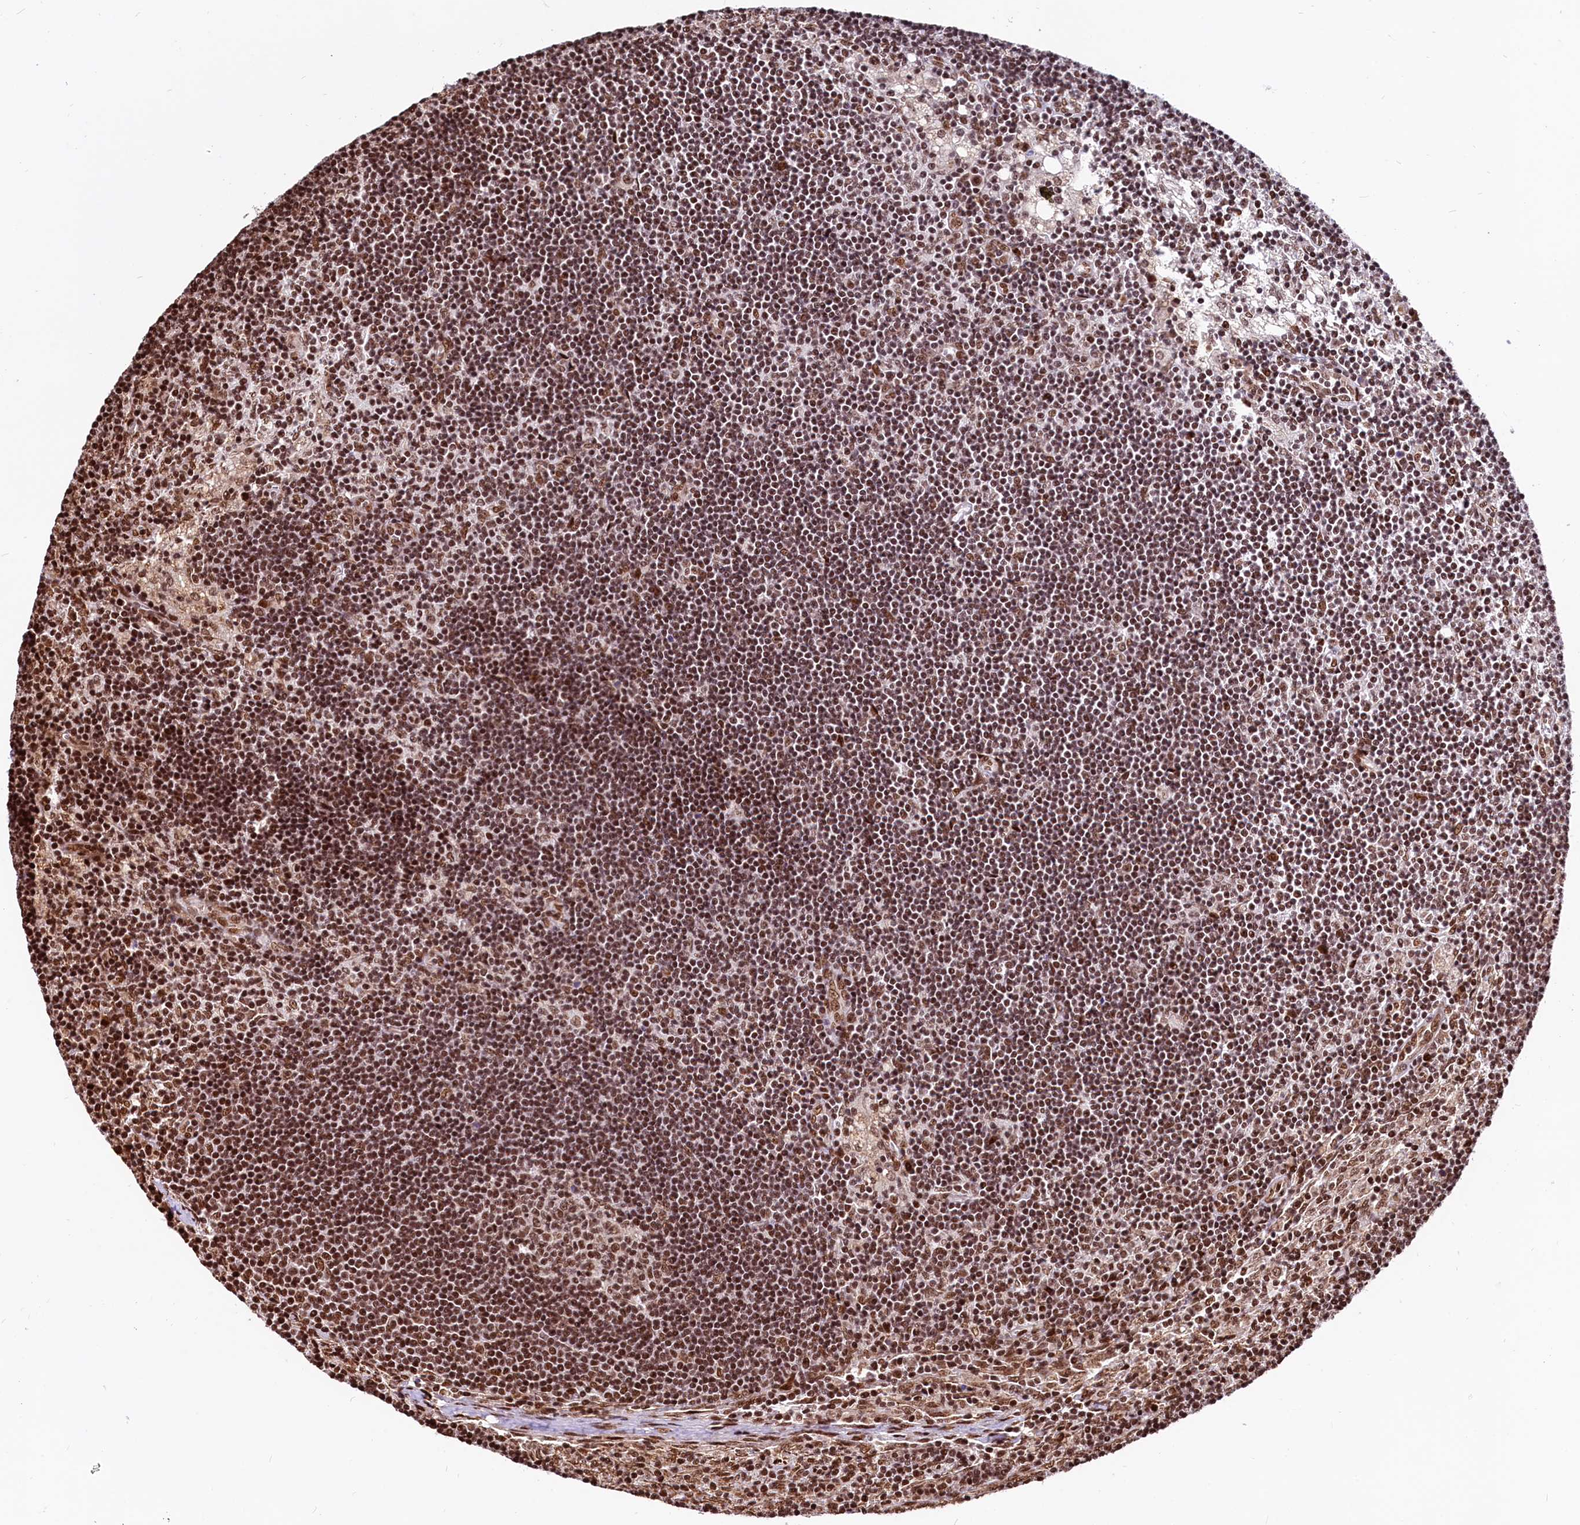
{"staining": {"intensity": "moderate", "quantity": ">75%", "location": "nuclear"}, "tissue": "lymph node", "cell_type": "Germinal center cells", "image_type": "normal", "snomed": [{"axis": "morphology", "description": "Normal tissue, NOS"}, {"axis": "topography", "description": "Lymph node"}], "caption": "A brown stain shows moderate nuclear positivity of a protein in germinal center cells of benign human lymph node.", "gene": "PDS5B", "patient": {"sex": "male", "age": 24}}